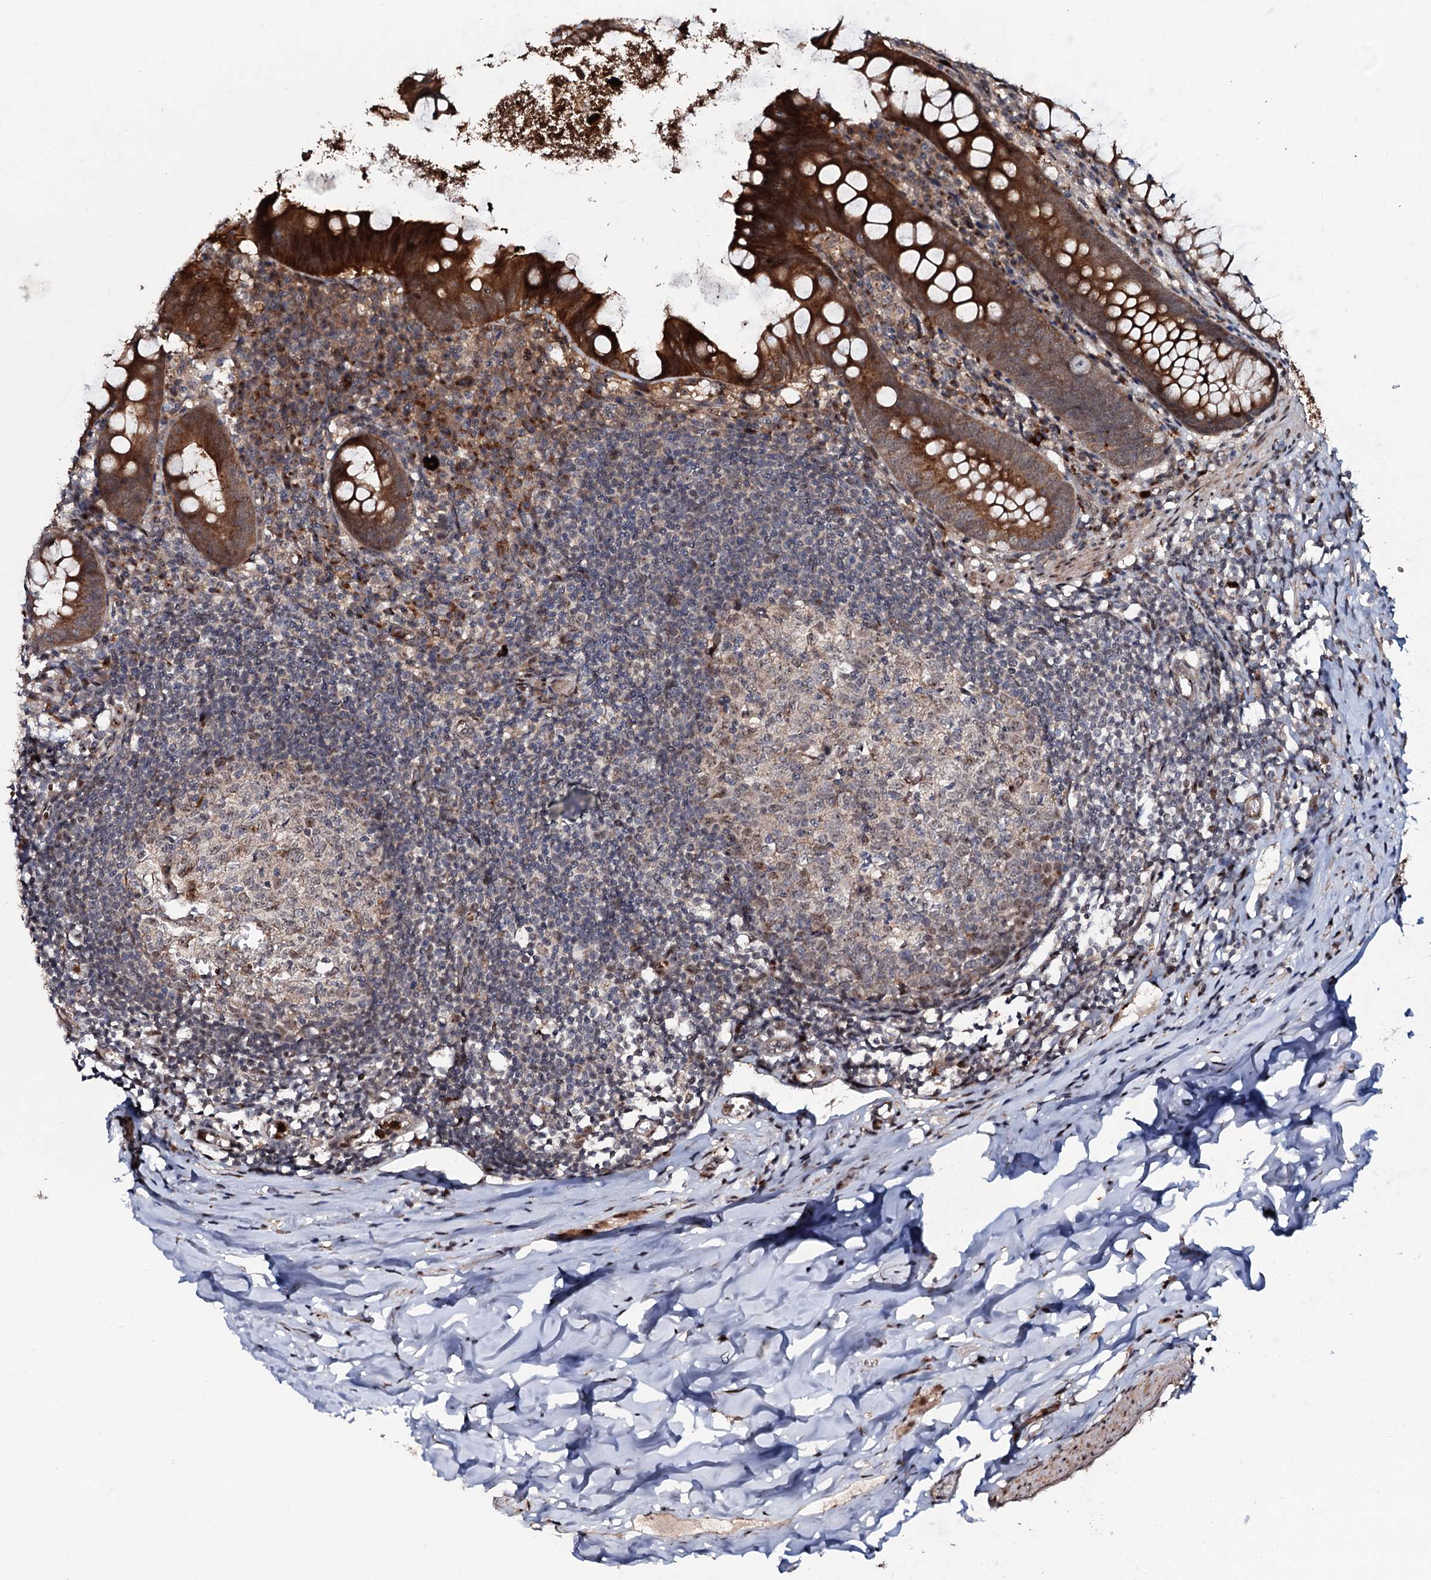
{"staining": {"intensity": "strong", "quantity": ">75%", "location": "cytoplasmic/membranous,nuclear"}, "tissue": "appendix", "cell_type": "Glandular cells", "image_type": "normal", "snomed": [{"axis": "morphology", "description": "Normal tissue, NOS"}, {"axis": "topography", "description": "Appendix"}], "caption": "Immunohistochemistry micrograph of benign human appendix stained for a protein (brown), which displays high levels of strong cytoplasmic/membranous,nuclear positivity in approximately >75% of glandular cells.", "gene": "COG6", "patient": {"sex": "female", "age": 51}}